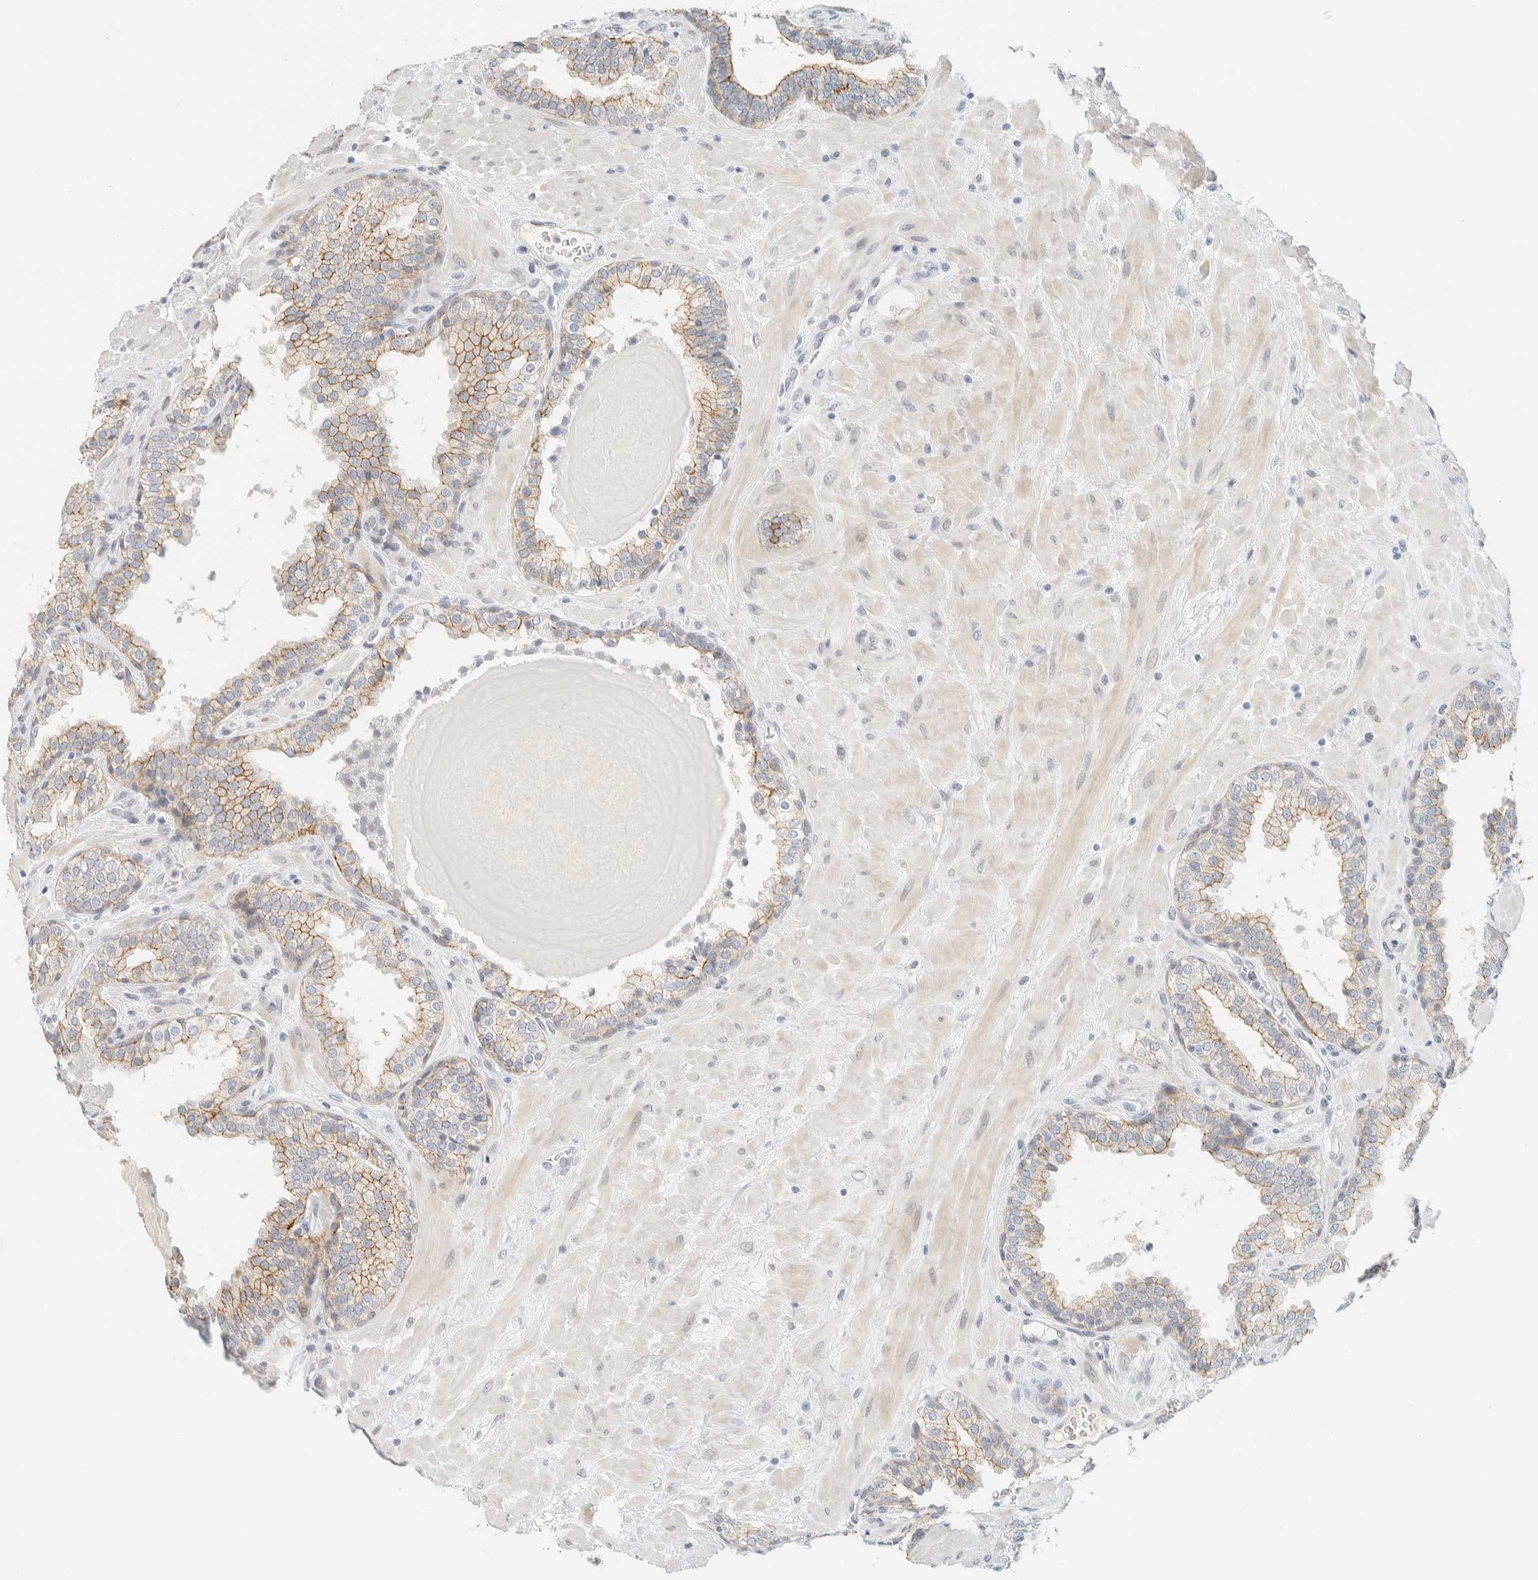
{"staining": {"intensity": "weak", "quantity": "25%-75%", "location": "cytoplasmic/membranous"}, "tissue": "prostate", "cell_type": "Glandular cells", "image_type": "normal", "snomed": [{"axis": "morphology", "description": "Normal tissue, NOS"}, {"axis": "topography", "description": "Prostate"}], "caption": "Weak cytoplasmic/membranous positivity for a protein is present in approximately 25%-75% of glandular cells of normal prostate using immunohistochemistry (IHC).", "gene": "C1QTNF12", "patient": {"sex": "male", "age": 51}}